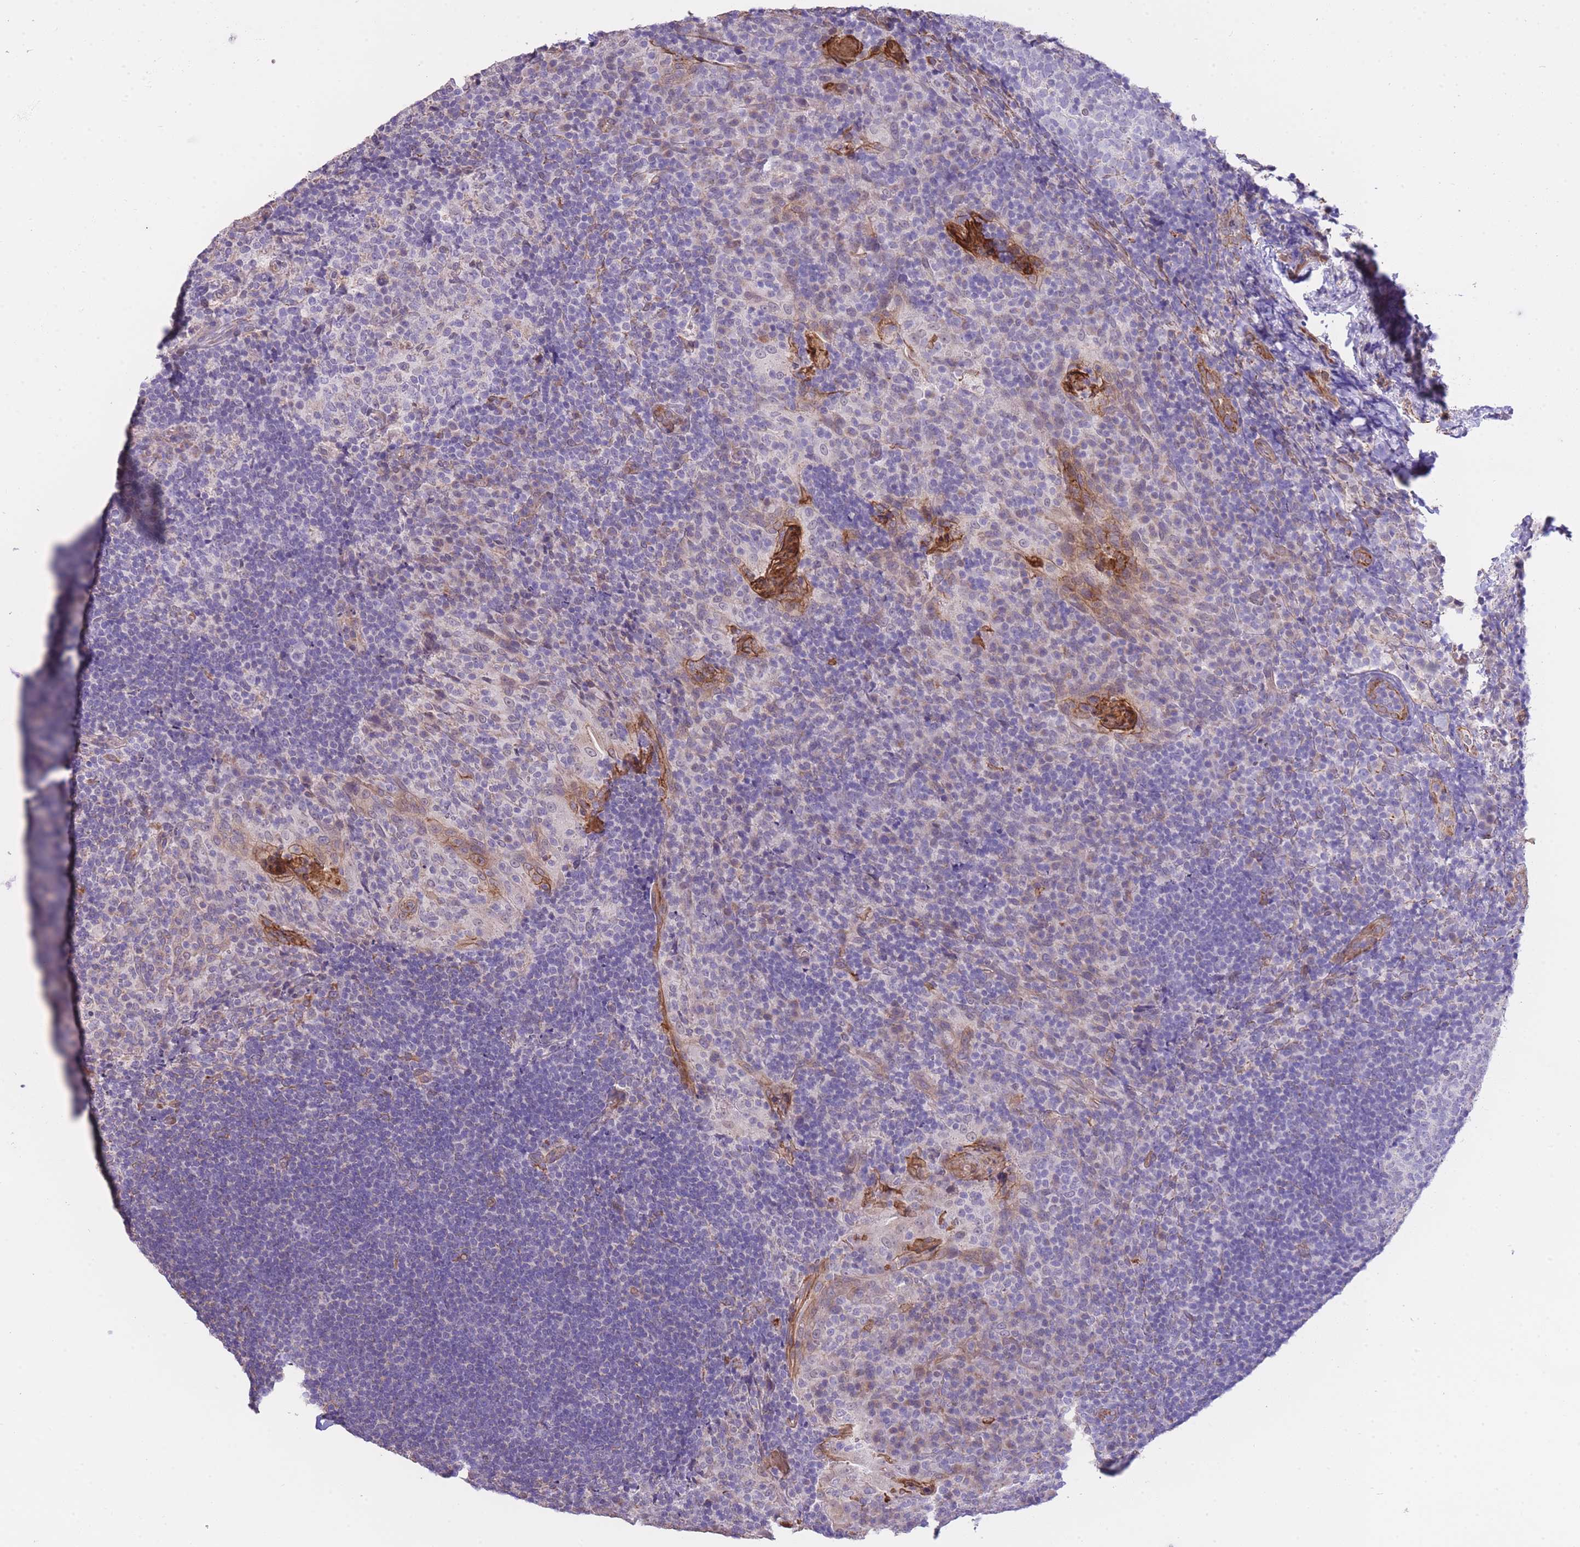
{"staining": {"intensity": "negative", "quantity": "none", "location": "none"}, "tissue": "tonsil", "cell_type": "Germinal center cells", "image_type": "normal", "snomed": [{"axis": "morphology", "description": "Normal tissue, NOS"}, {"axis": "topography", "description": "Tonsil"}], "caption": "Micrograph shows no protein staining in germinal center cells of unremarkable tonsil.", "gene": "CTBP1", "patient": {"sex": "male", "age": 17}}